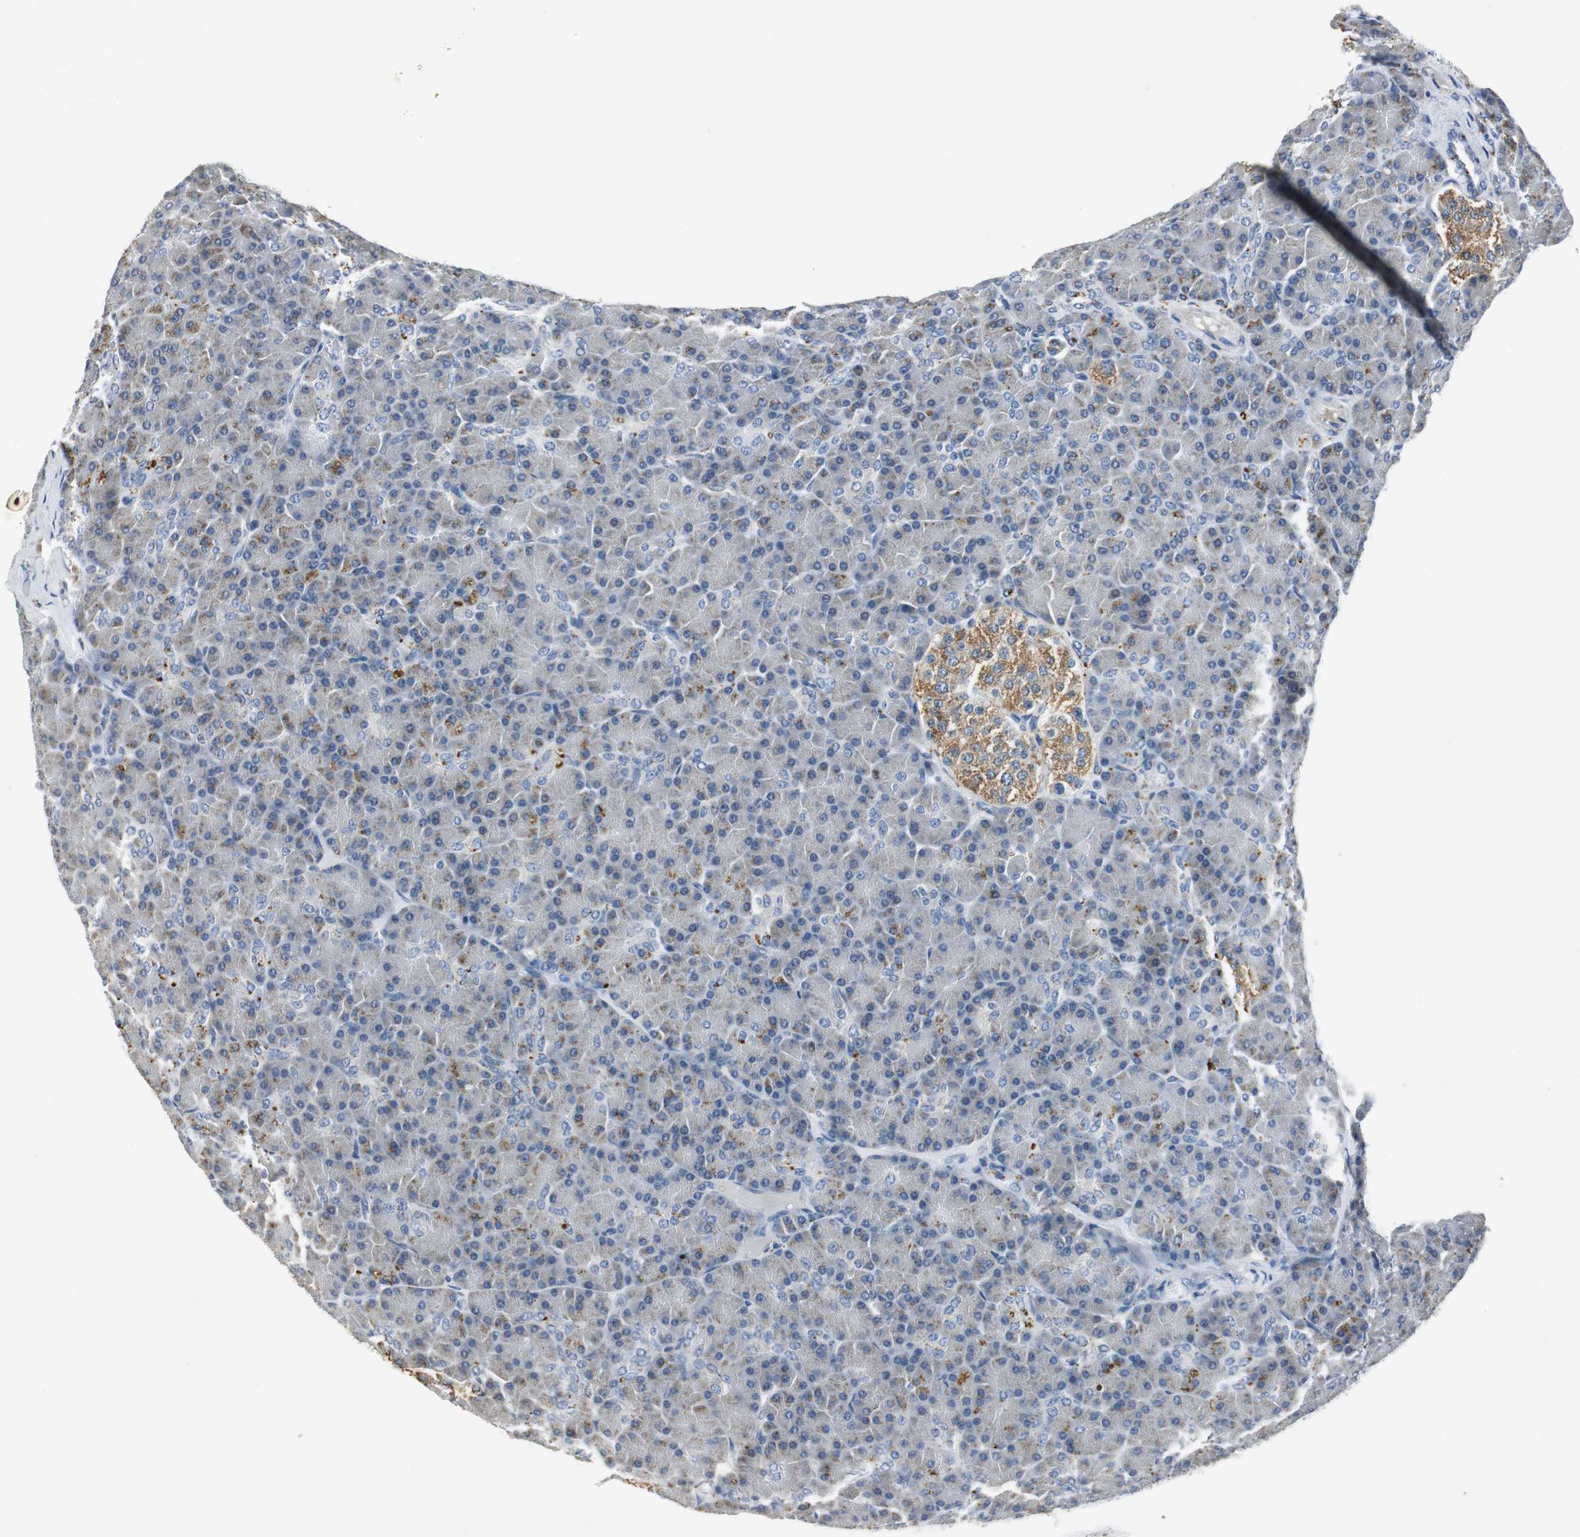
{"staining": {"intensity": "weak", "quantity": "<25%", "location": "cytoplasmic/membranous"}, "tissue": "pancreas", "cell_type": "Exocrine glandular cells", "image_type": "normal", "snomed": [{"axis": "morphology", "description": "Normal tissue, NOS"}, {"axis": "topography", "description": "Pancreas"}], "caption": "High power microscopy photomicrograph of an immunohistochemistry (IHC) histopathology image of unremarkable pancreas, revealing no significant expression in exocrine glandular cells. The staining was performed using DAB to visualize the protein expression in brown, while the nuclei were stained in blue with hematoxylin (Magnification: 20x).", "gene": "NLGN1", "patient": {"sex": "female", "age": 43}}